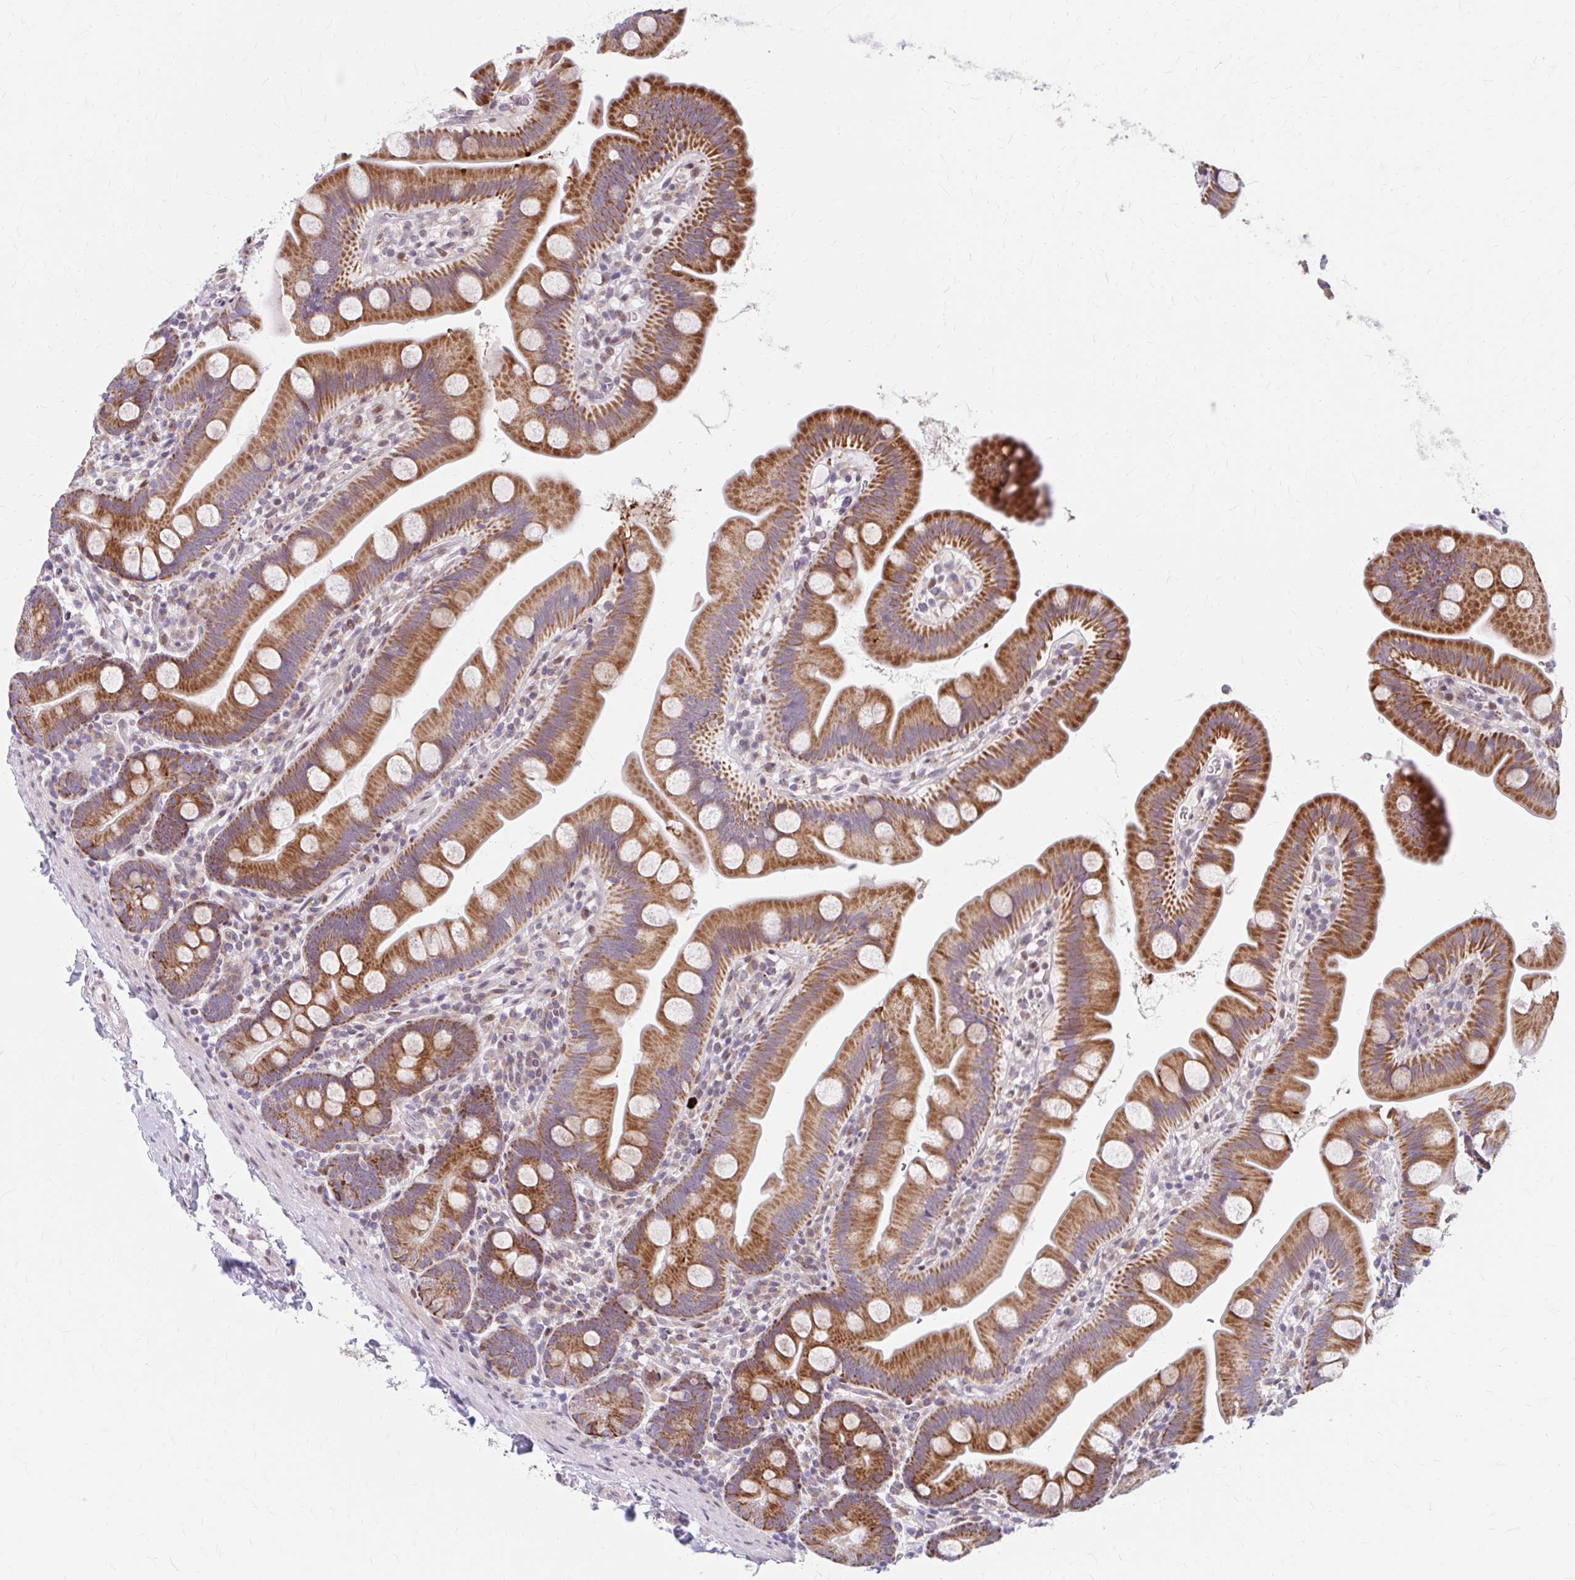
{"staining": {"intensity": "moderate", "quantity": ">75%", "location": "cytoplasmic/membranous"}, "tissue": "small intestine", "cell_type": "Glandular cells", "image_type": "normal", "snomed": [{"axis": "morphology", "description": "Normal tissue, NOS"}, {"axis": "topography", "description": "Small intestine"}], "caption": "High-power microscopy captured an IHC image of unremarkable small intestine, revealing moderate cytoplasmic/membranous positivity in approximately >75% of glandular cells. (IHC, brightfield microscopy, high magnification).", "gene": "BEAN1", "patient": {"sex": "female", "age": 68}}